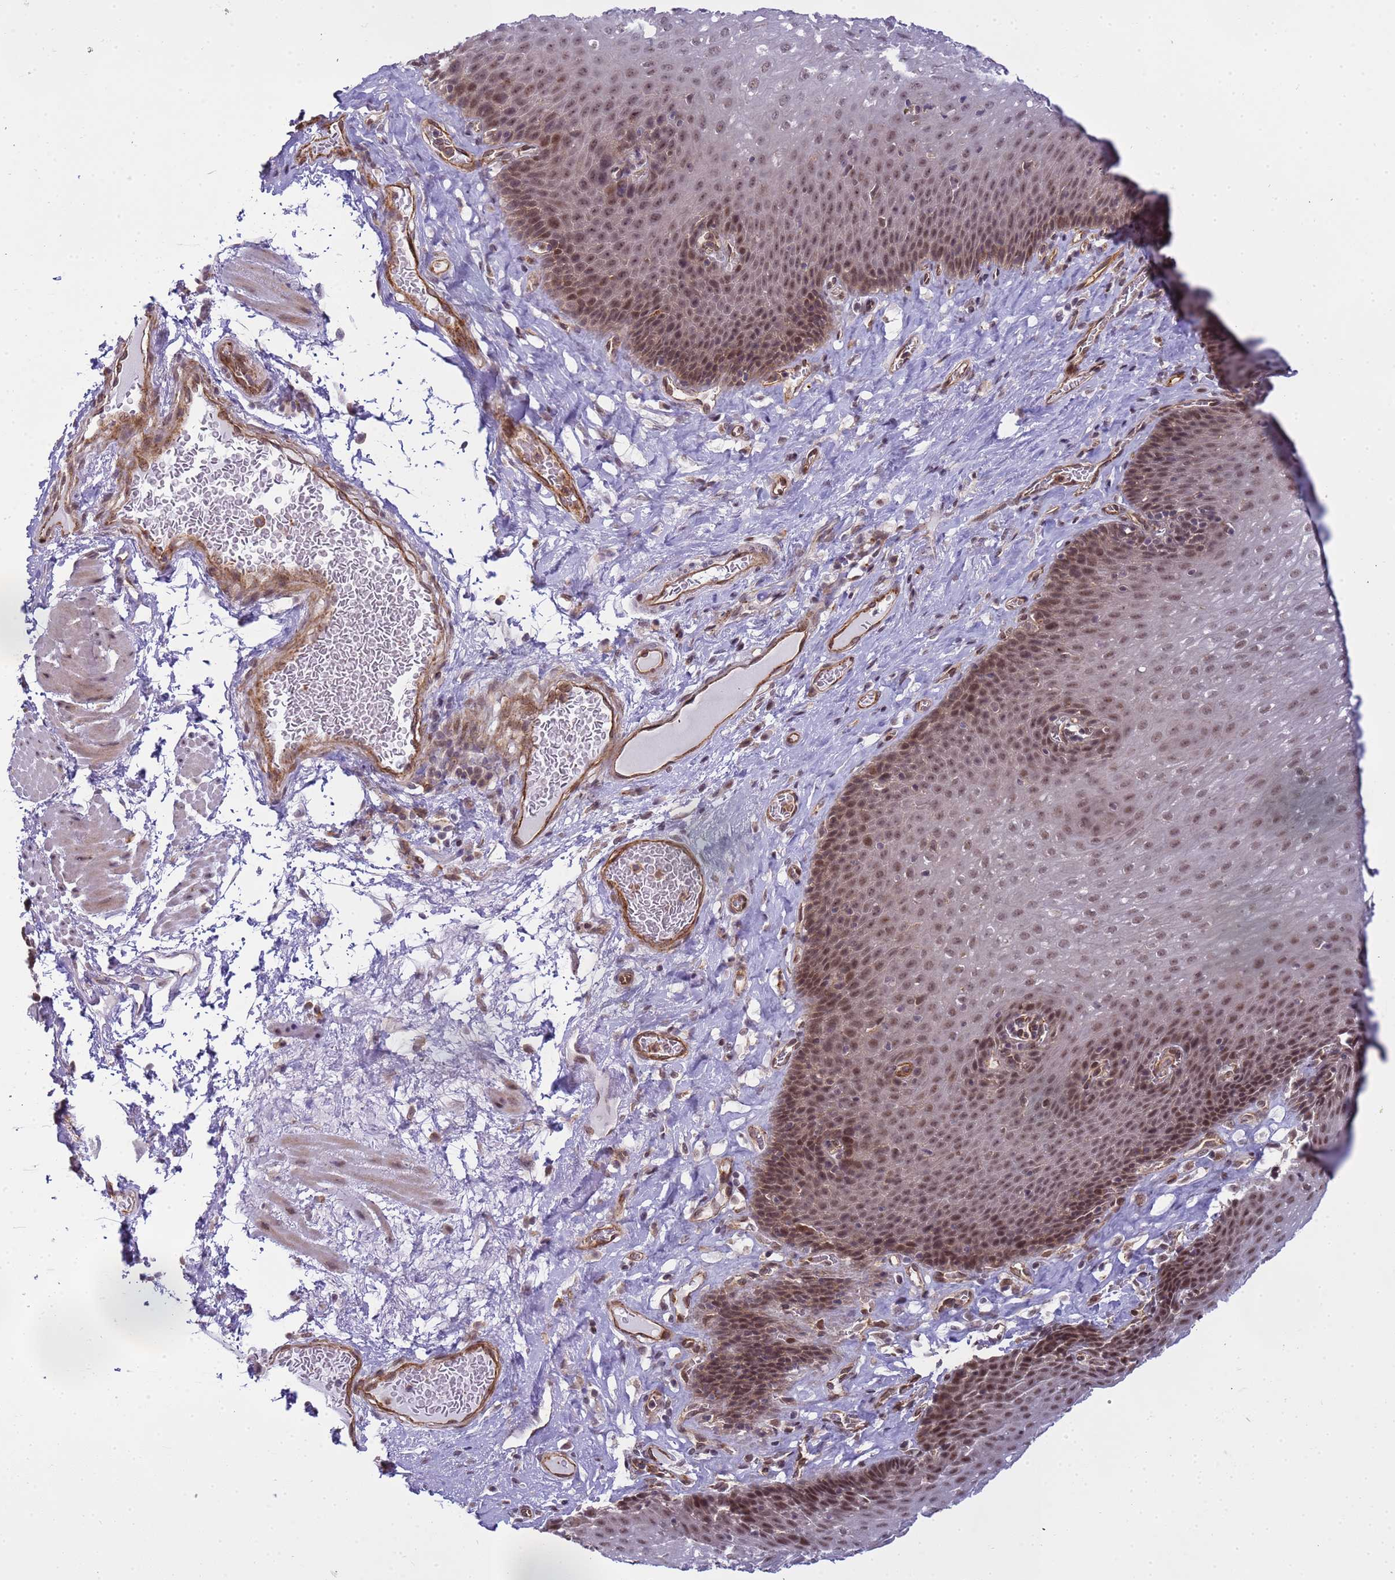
{"staining": {"intensity": "moderate", "quantity": ">75%", "location": "nuclear"}, "tissue": "esophagus", "cell_type": "Squamous epithelial cells", "image_type": "normal", "snomed": [{"axis": "morphology", "description": "Normal tissue, NOS"}, {"axis": "topography", "description": "Esophagus"}], "caption": "Squamous epithelial cells display medium levels of moderate nuclear expression in about >75% of cells in benign human esophagus.", "gene": "EMC2", "patient": {"sex": "male", "age": 60}}